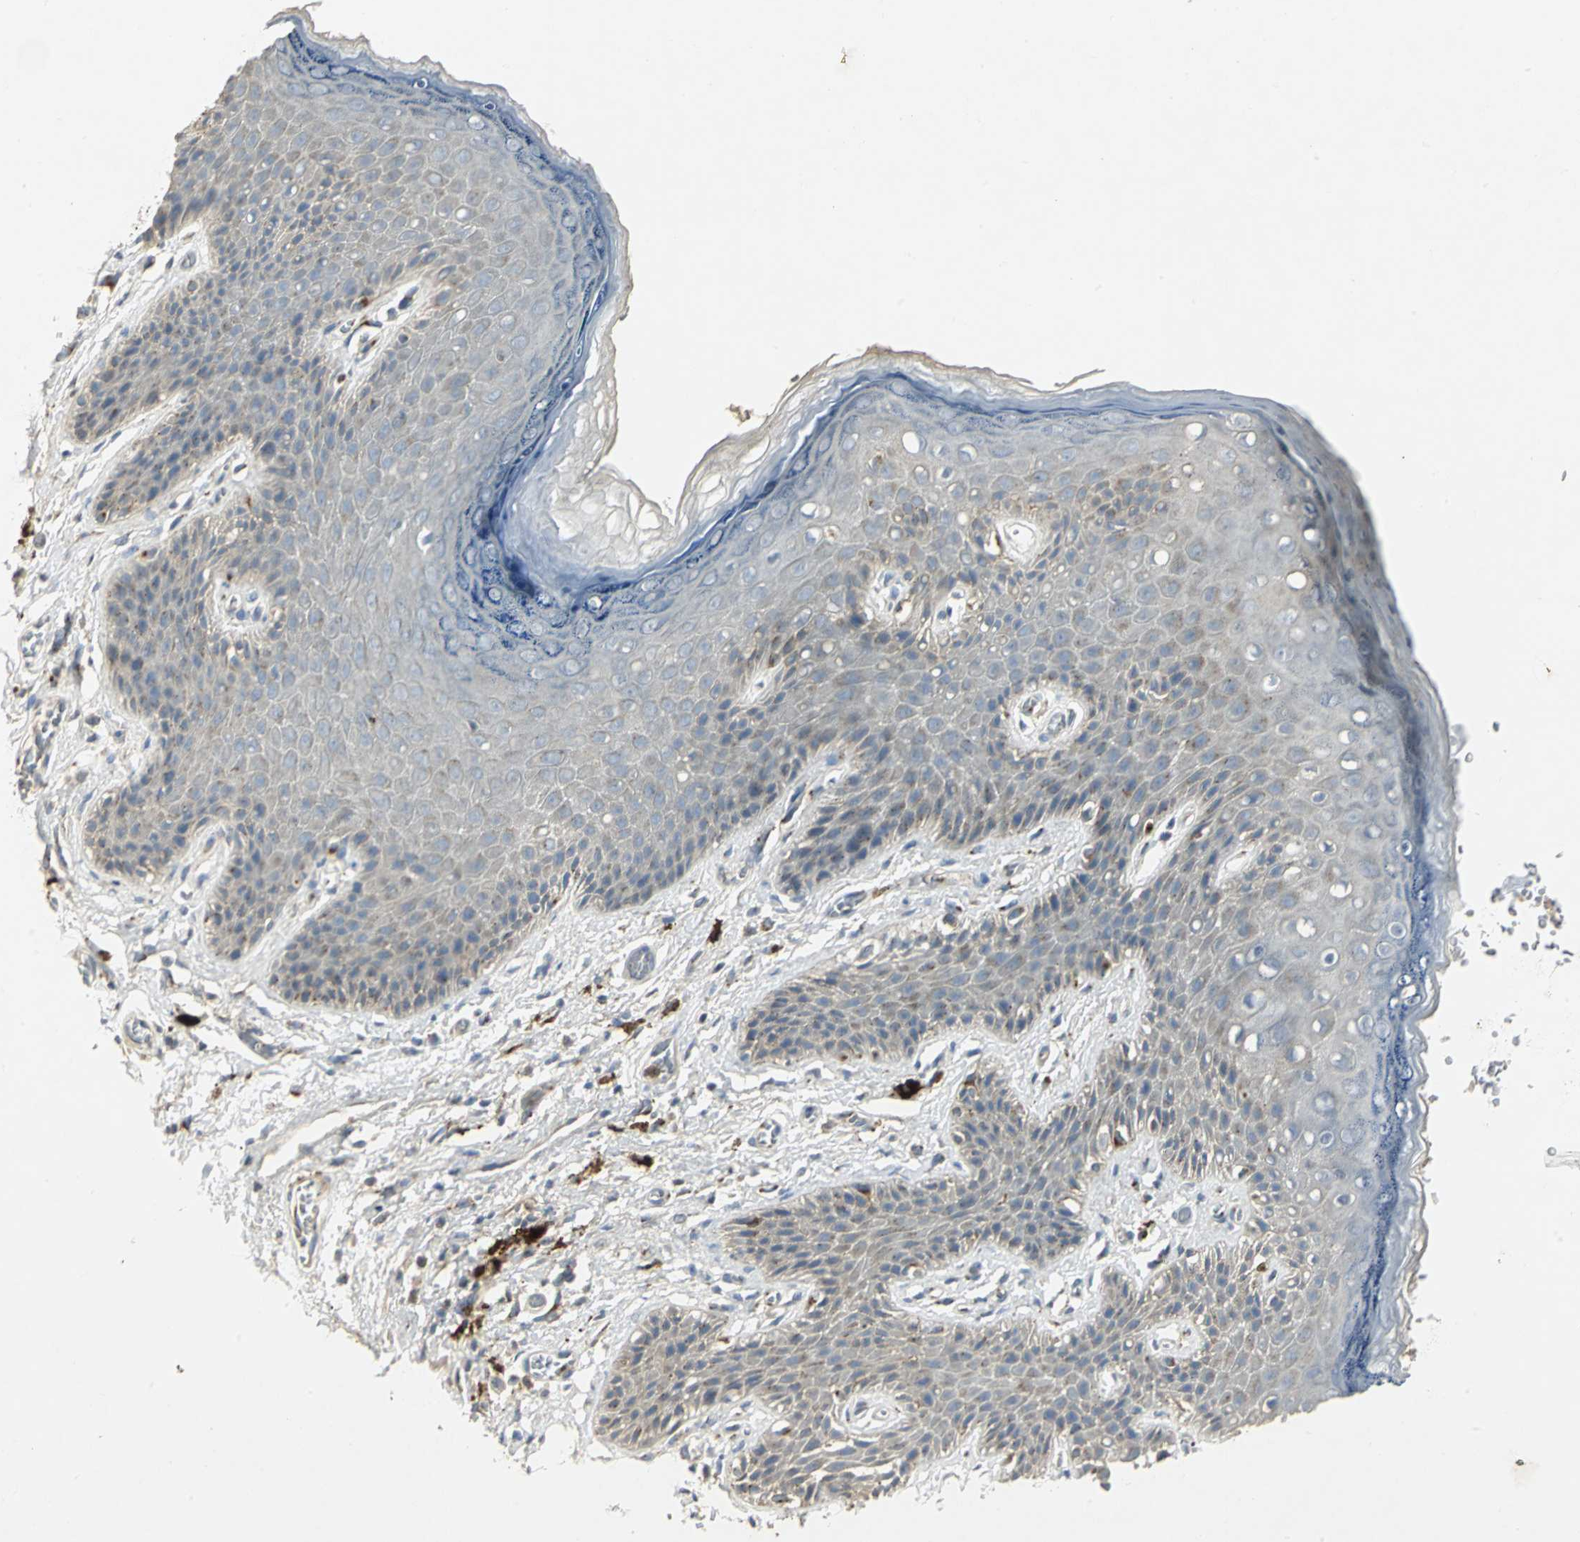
{"staining": {"intensity": "weak", "quantity": "25%-75%", "location": "cytoplasmic/membranous"}, "tissue": "skin", "cell_type": "Epidermal cells", "image_type": "normal", "snomed": [{"axis": "morphology", "description": "Normal tissue, NOS"}, {"axis": "topography", "description": "Anal"}], "caption": "Protein expression analysis of normal human skin reveals weak cytoplasmic/membranous staining in about 25%-75% of epidermal cells. (Stains: DAB (3,3'-diaminobenzidine) in brown, nuclei in blue, Microscopy: brightfield microscopy at high magnification).", "gene": "TM9SF2", "patient": {"sex": "female", "age": 46}}